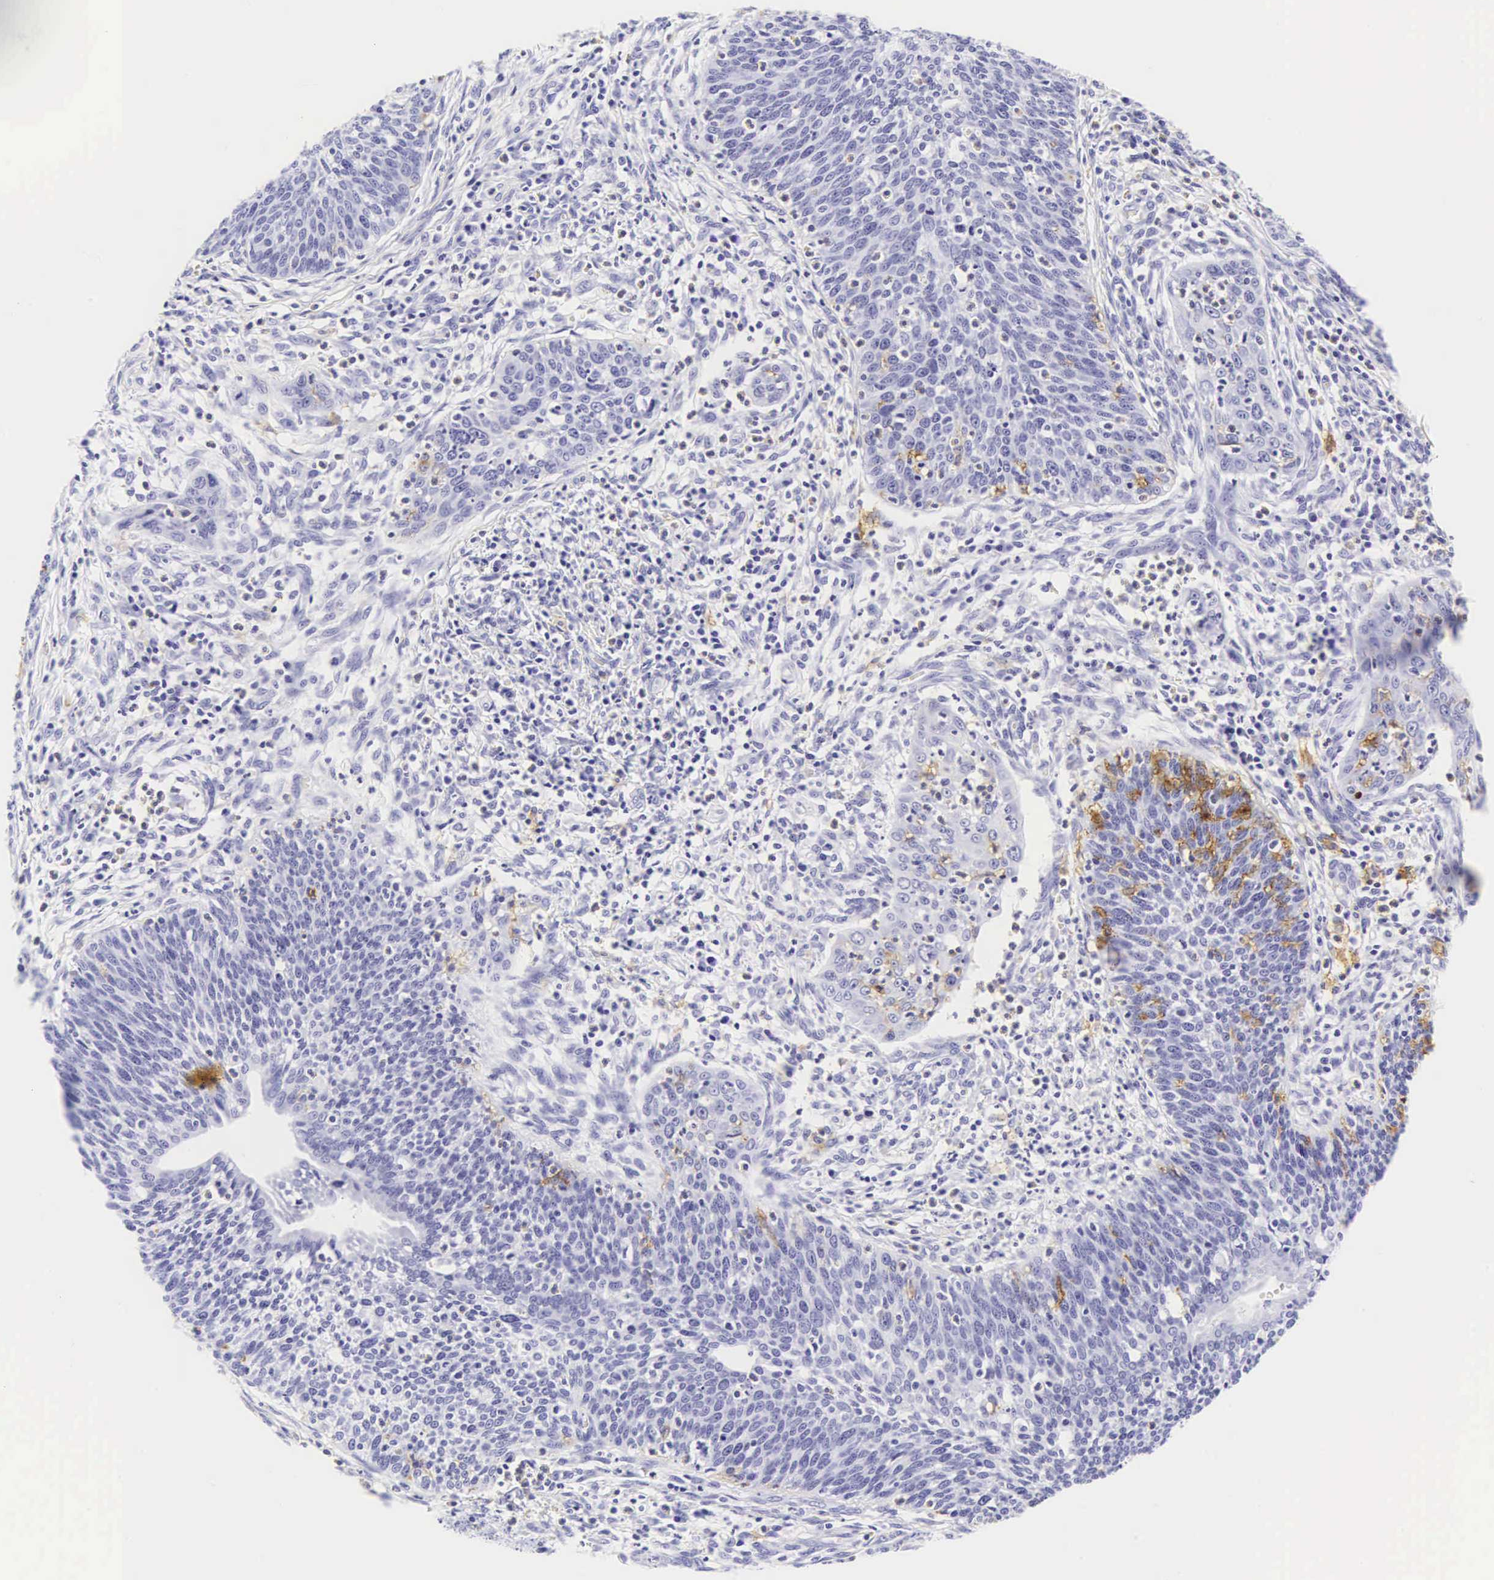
{"staining": {"intensity": "negative", "quantity": "none", "location": "none"}, "tissue": "cervical cancer", "cell_type": "Tumor cells", "image_type": "cancer", "snomed": [{"axis": "morphology", "description": "Squamous cell carcinoma, NOS"}, {"axis": "topography", "description": "Cervix"}], "caption": "This photomicrograph is of cervical cancer (squamous cell carcinoma) stained with immunohistochemistry (IHC) to label a protein in brown with the nuclei are counter-stained blue. There is no staining in tumor cells. (Brightfield microscopy of DAB IHC at high magnification).", "gene": "CD1A", "patient": {"sex": "female", "age": 41}}